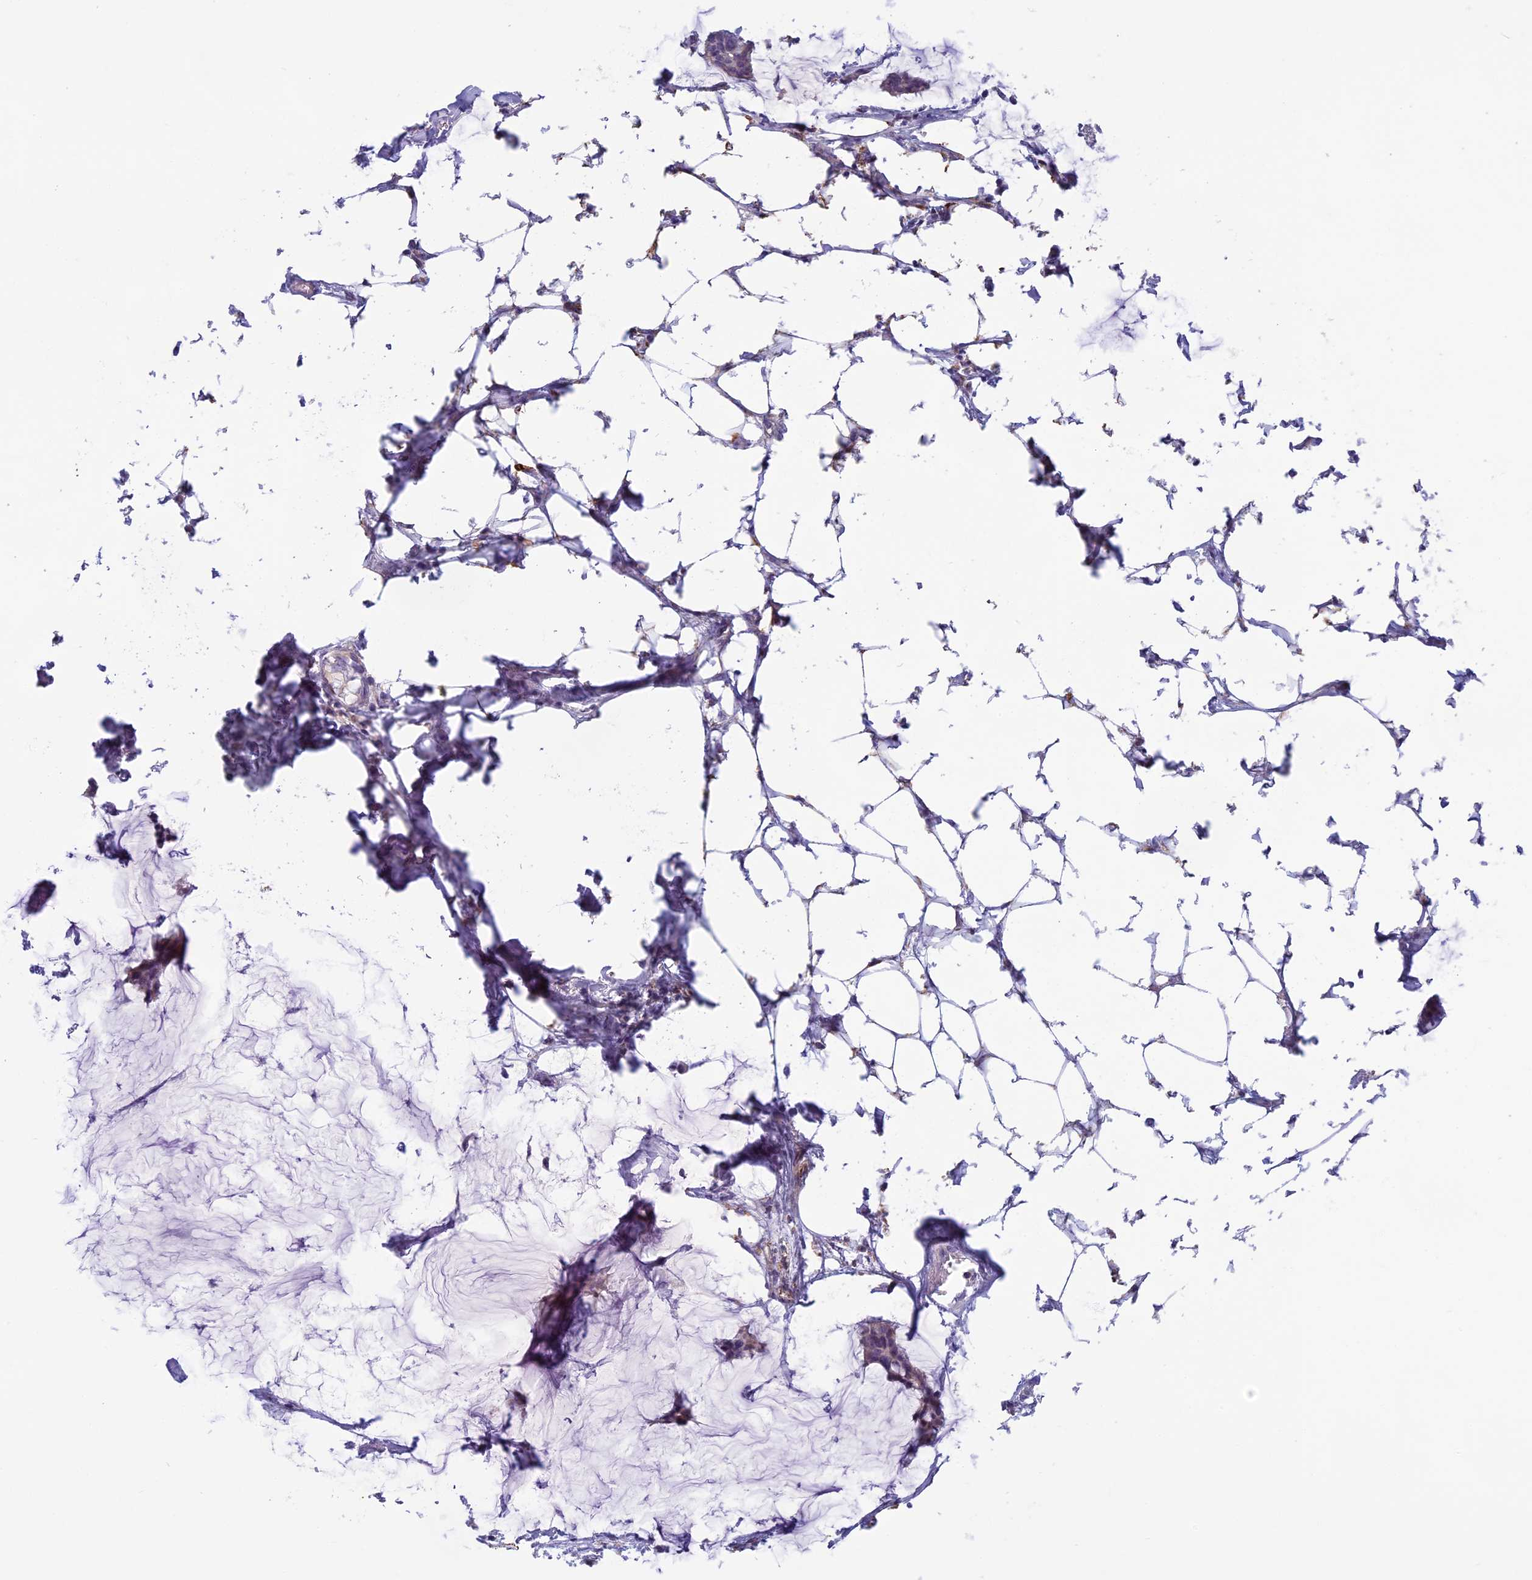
{"staining": {"intensity": "weak", "quantity": "25%-75%", "location": "cytoplasmic/membranous"}, "tissue": "breast cancer", "cell_type": "Tumor cells", "image_type": "cancer", "snomed": [{"axis": "morphology", "description": "Duct carcinoma"}, {"axis": "topography", "description": "Breast"}], "caption": "This image exhibits invasive ductal carcinoma (breast) stained with immunohistochemistry to label a protein in brown. The cytoplasmic/membranous of tumor cells show weak positivity for the protein. Nuclei are counter-stained blue.", "gene": "SEMA7A", "patient": {"sex": "female", "age": 93}}